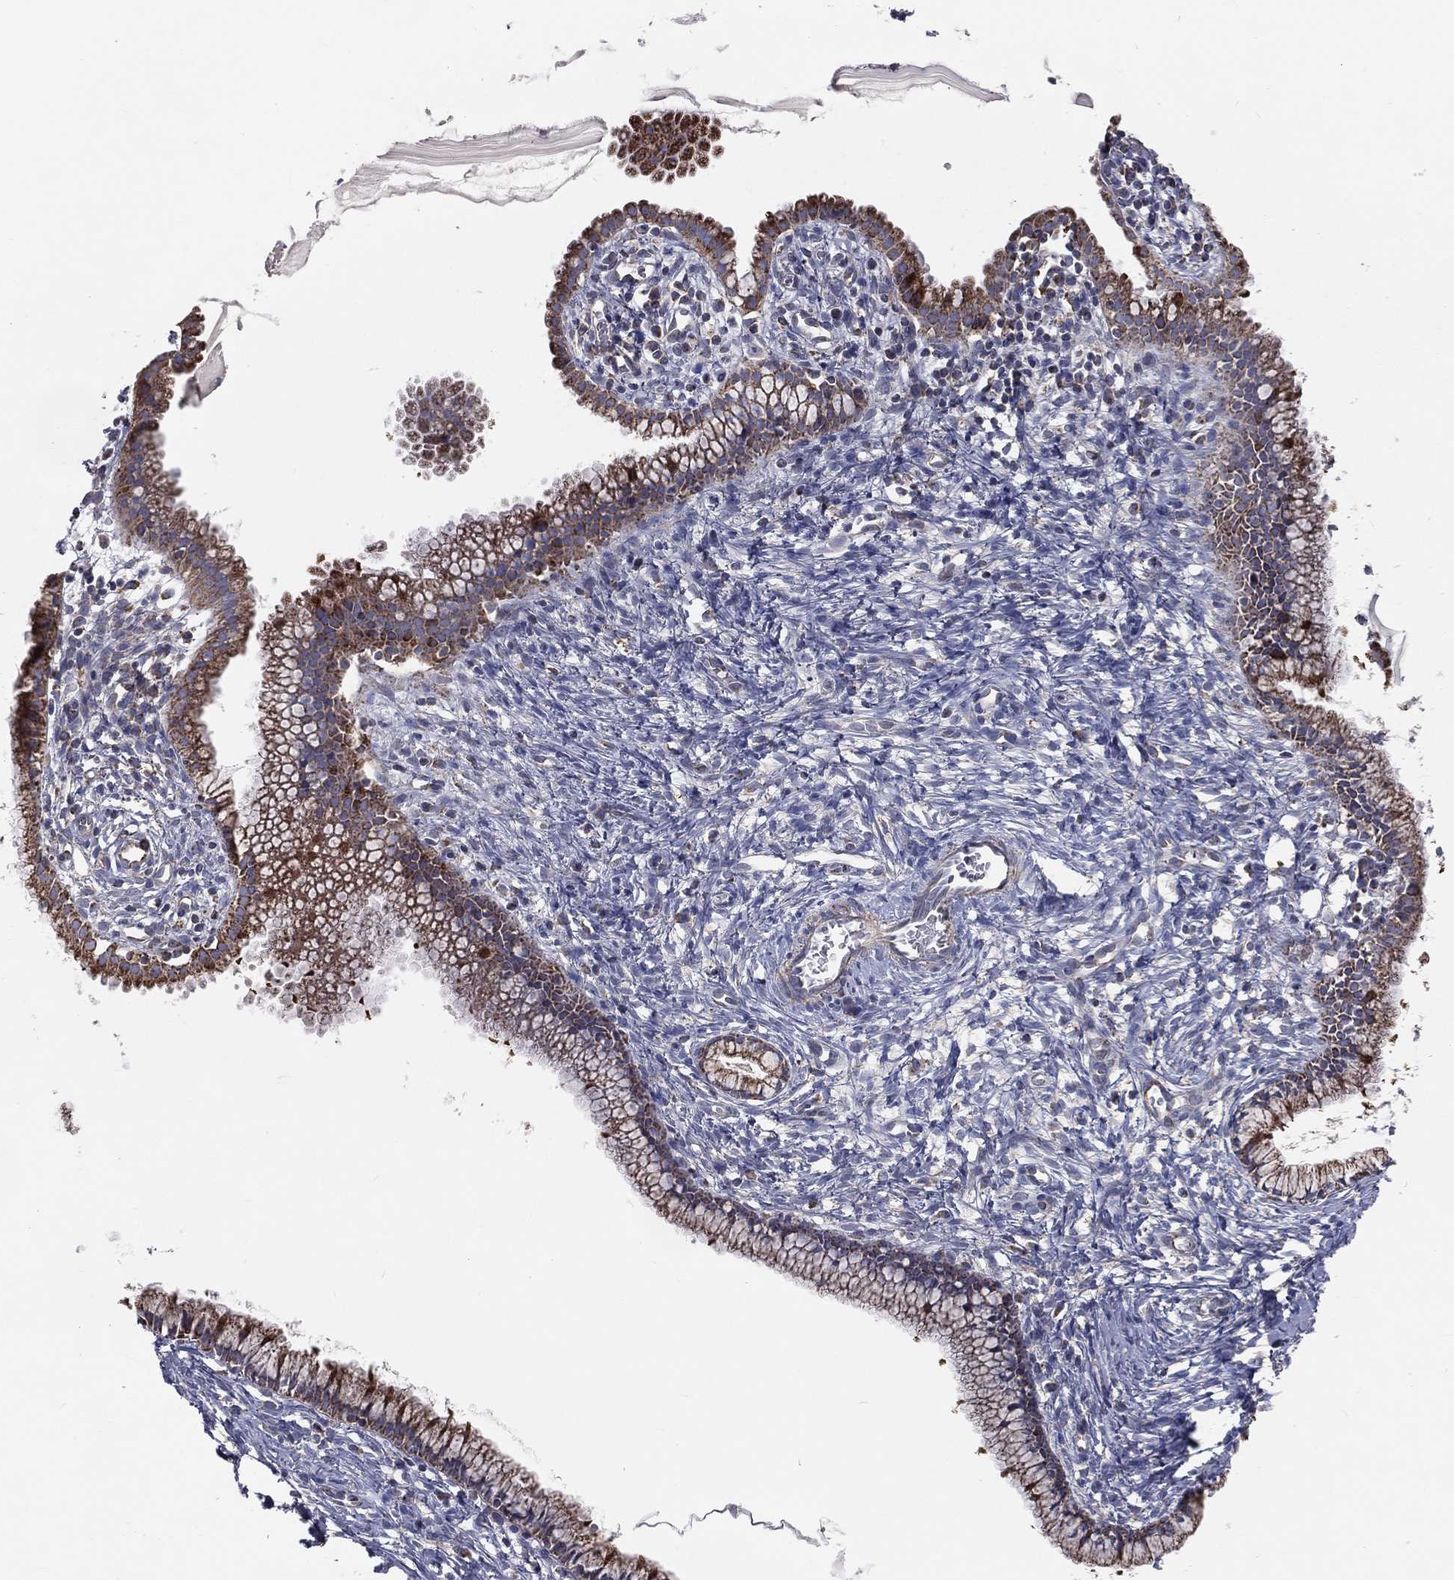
{"staining": {"intensity": "moderate", "quantity": "25%-75%", "location": "cytoplasmic/membranous"}, "tissue": "cervix", "cell_type": "Glandular cells", "image_type": "normal", "snomed": [{"axis": "morphology", "description": "Normal tissue, NOS"}, {"axis": "topography", "description": "Cervix"}], "caption": "Immunohistochemistry (IHC) histopathology image of unremarkable cervix: human cervix stained using immunohistochemistry (IHC) demonstrates medium levels of moderate protein expression localized specifically in the cytoplasmic/membranous of glandular cells, appearing as a cytoplasmic/membranous brown color.", "gene": "HADH", "patient": {"sex": "female", "age": 39}}